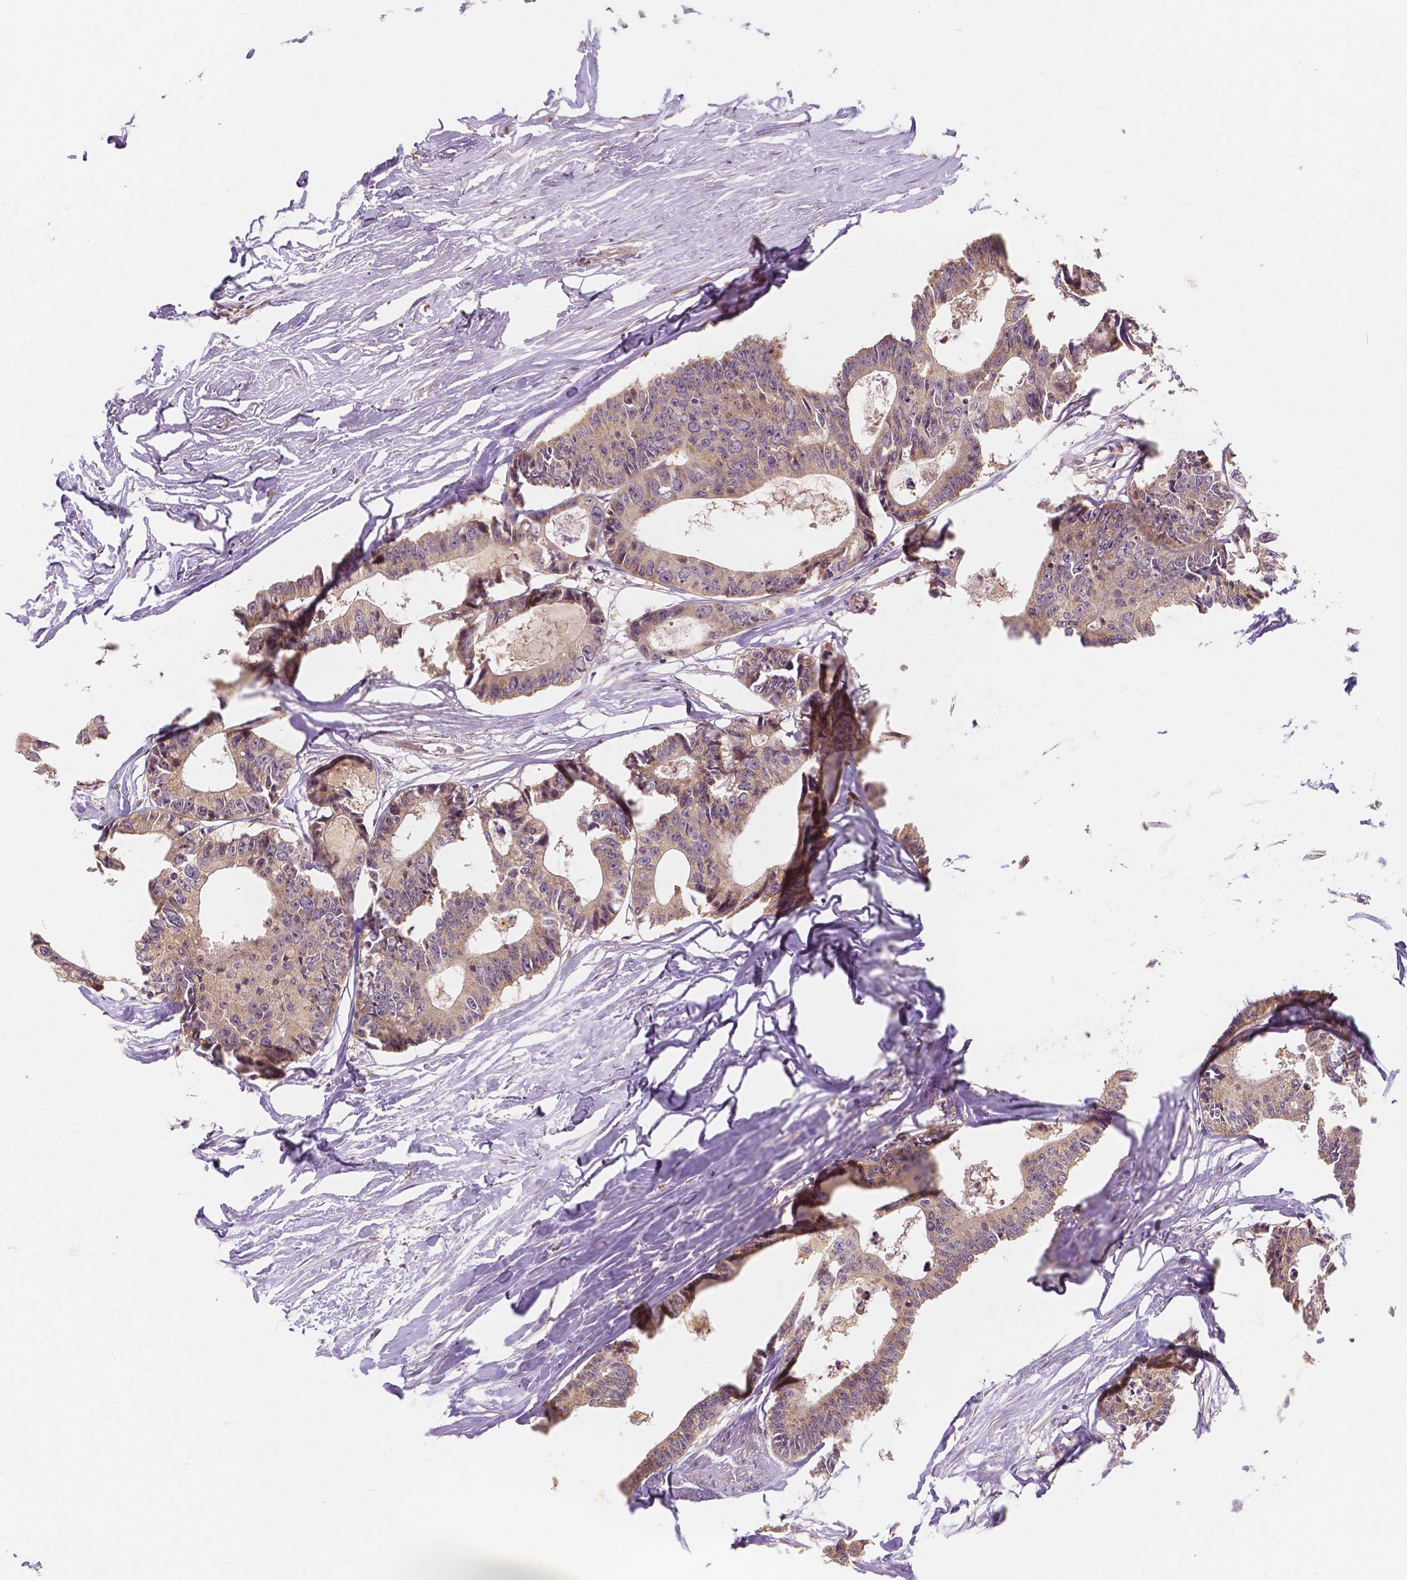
{"staining": {"intensity": "weak", "quantity": ">75%", "location": "cytoplasmic/membranous"}, "tissue": "colorectal cancer", "cell_type": "Tumor cells", "image_type": "cancer", "snomed": [{"axis": "morphology", "description": "Adenocarcinoma, NOS"}, {"axis": "topography", "description": "Rectum"}], "caption": "A brown stain shows weak cytoplasmic/membranous expression of a protein in human colorectal cancer tumor cells.", "gene": "SNX12", "patient": {"sex": "male", "age": 57}}